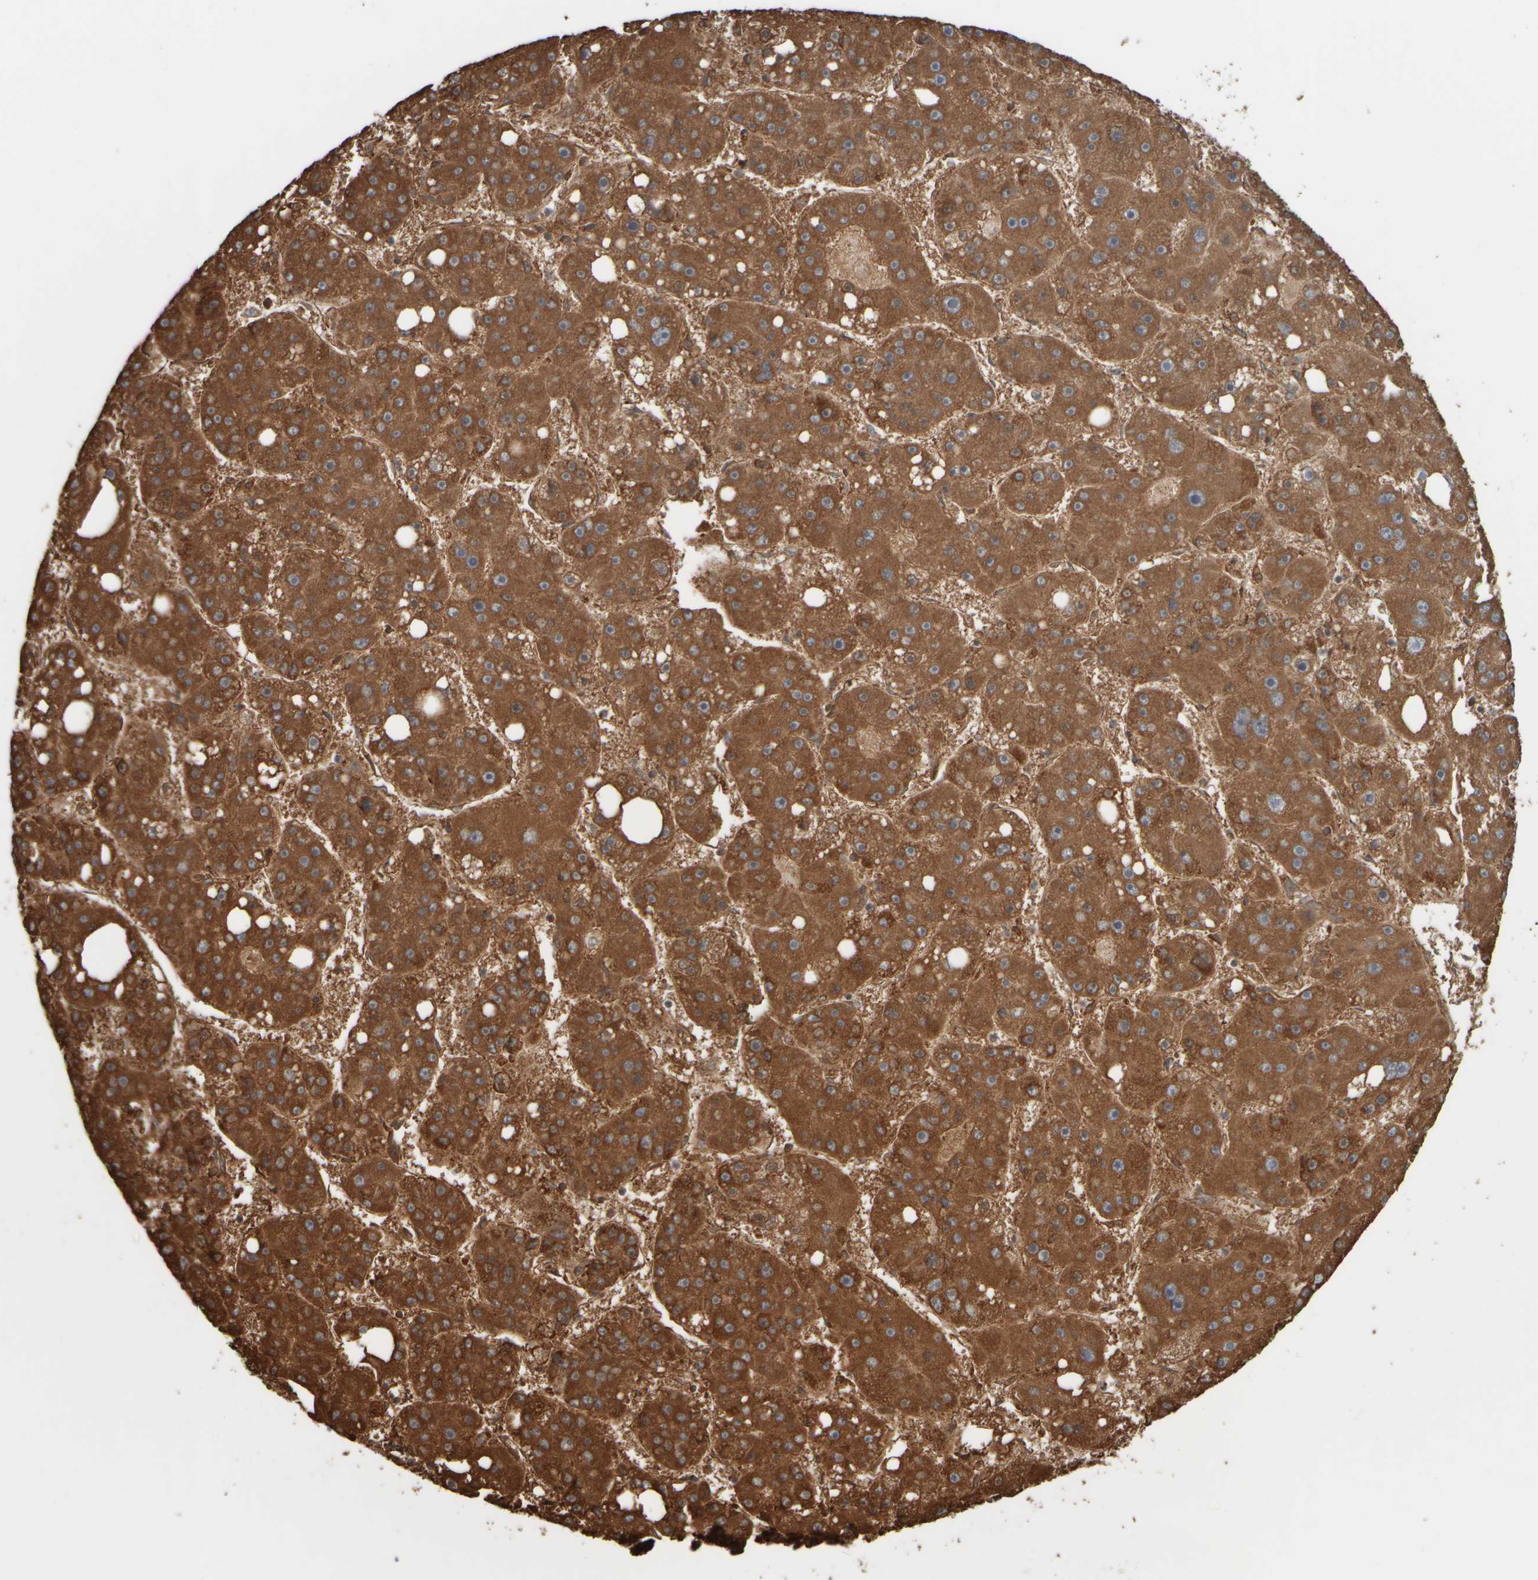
{"staining": {"intensity": "strong", "quantity": ">75%", "location": "cytoplasmic/membranous"}, "tissue": "liver cancer", "cell_type": "Tumor cells", "image_type": "cancer", "snomed": [{"axis": "morphology", "description": "Carcinoma, Hepatocellular, NOS"}, {"axis": "topography", "description": "Liver"}], "caption": "Immunohistochemical staining of human liver cancer demonstrates high levels of strong cytoplasmic/membranous staining in about >75% of tumor cells.", "gene": "APBB2", "patient": {"sex": "female", "age": 61}}